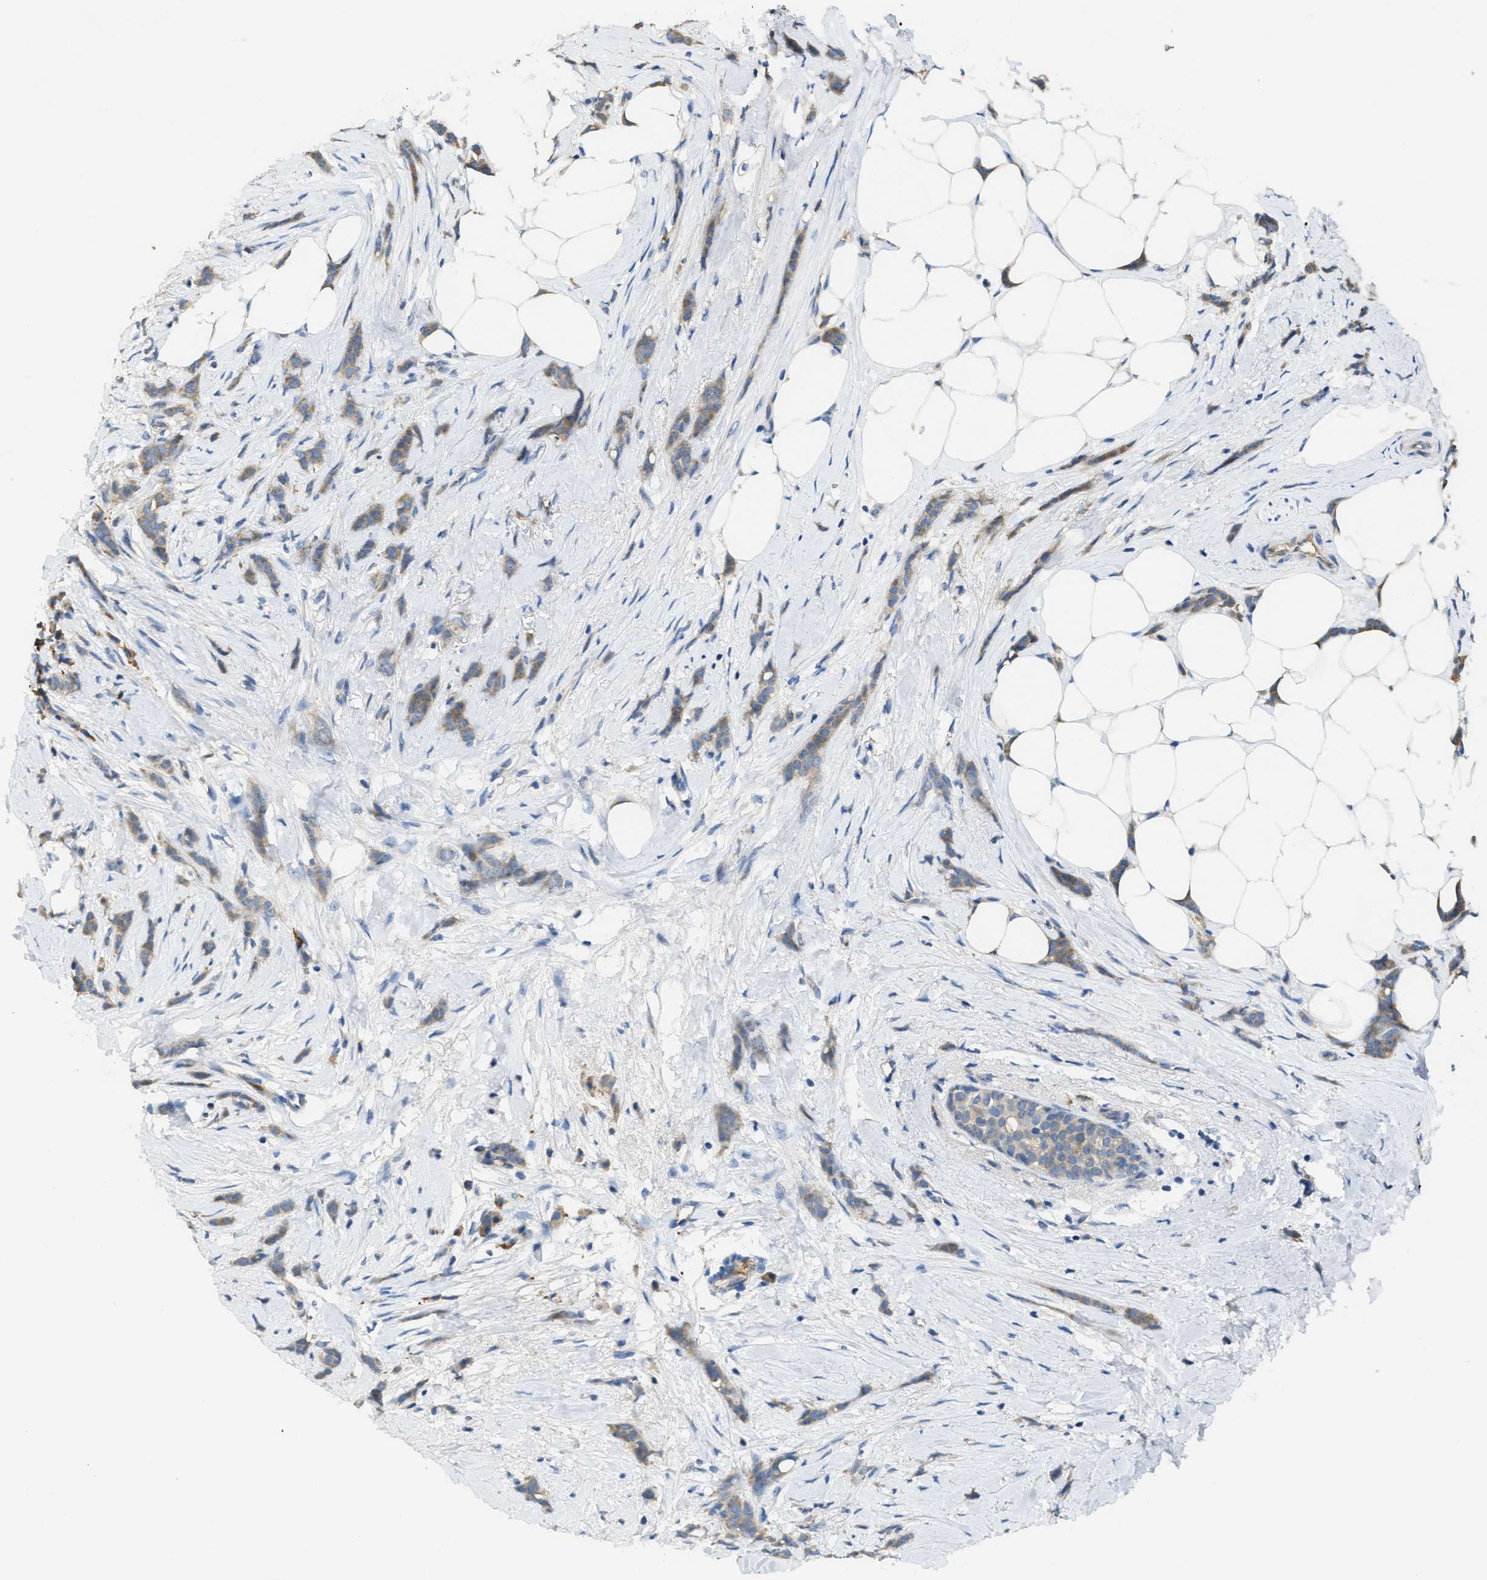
{"staining": {"intensity": "weak", "quantity": "25%-75%", "location": "cytoplasmic/membranous"}, "tissue": "breast cancer", "cell_type": "Tumor cells", "image_type": "cancer", "snomed": [{"axis": "morphology", "description": "Lobular carcinoma, in situ"}, {"axis": "morphology", "description": "Lobular carcinoma"}, {"axis": "topography", "description": "Breast"}], "caption": "Breast lobular carcinoma stained with a brown dye reveals weak cytoplasmic/membranous positive positivity in about 25%-75% of tumor cells.", "gene": "RIPK2", "patient": {"sex": "female", "age": 41}}